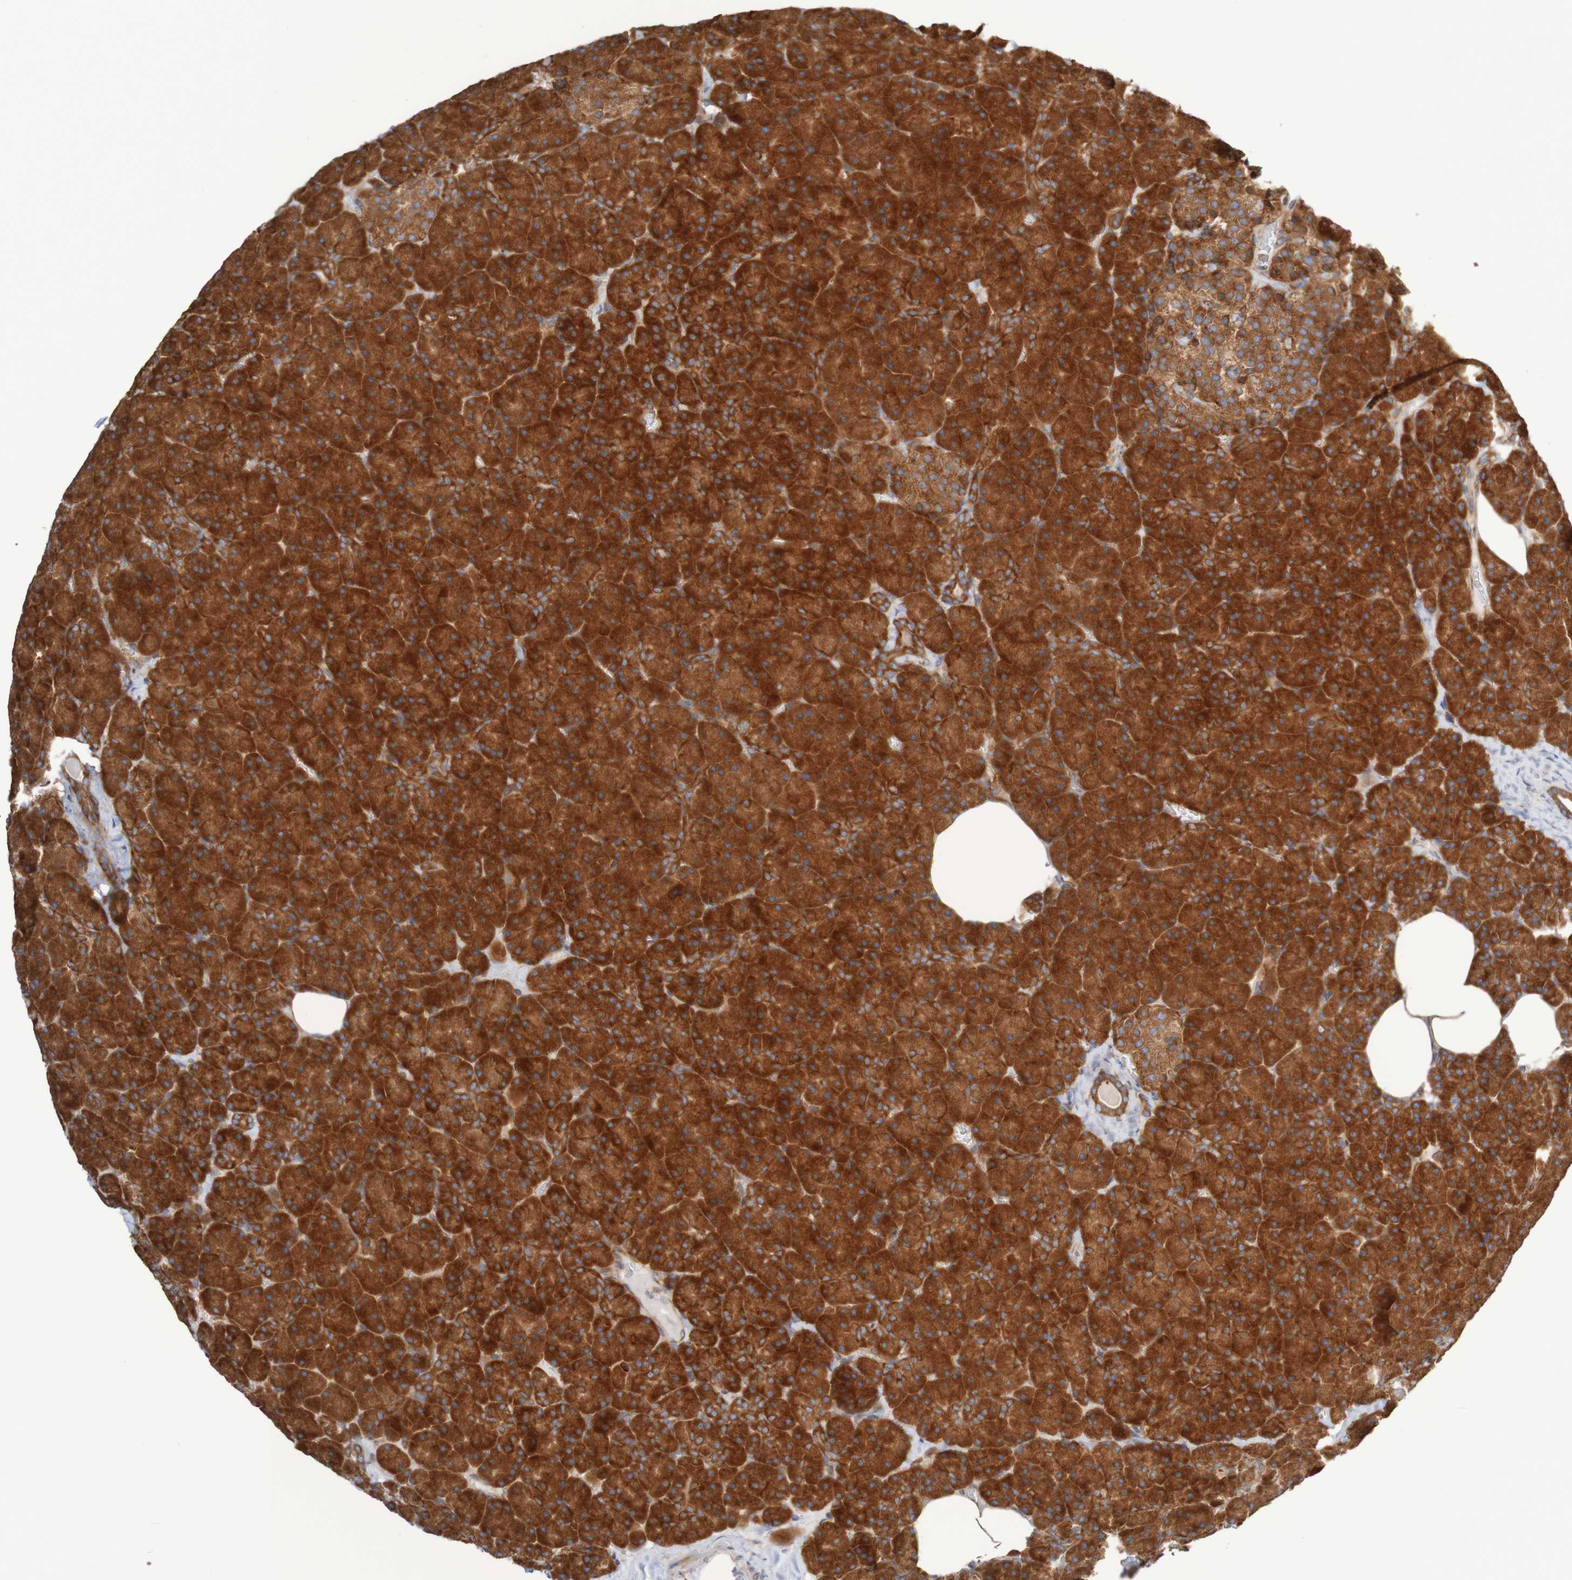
{"staining": {"intensity": "strong", "quantity": ">75%", "location": "cytoplasmic/membranous"}, "tissue": "pancreas", "cell_type": "Exocrine glandular cells", "image_type": "normal", "snomed": [{"axis": "morphology", "description": "Normal tissue, NOS"}, {"axis": "topography", "description": "Pancreas"}], "caption": "DAB immunohistochemical staining of unremarkable human pancreas displays strong cytoplasmic/membranous protein staining in approximately >75% of exocrine glandular cells.", "gene": "LRRC47", "patient": {"sex": "female", "age": 35}}